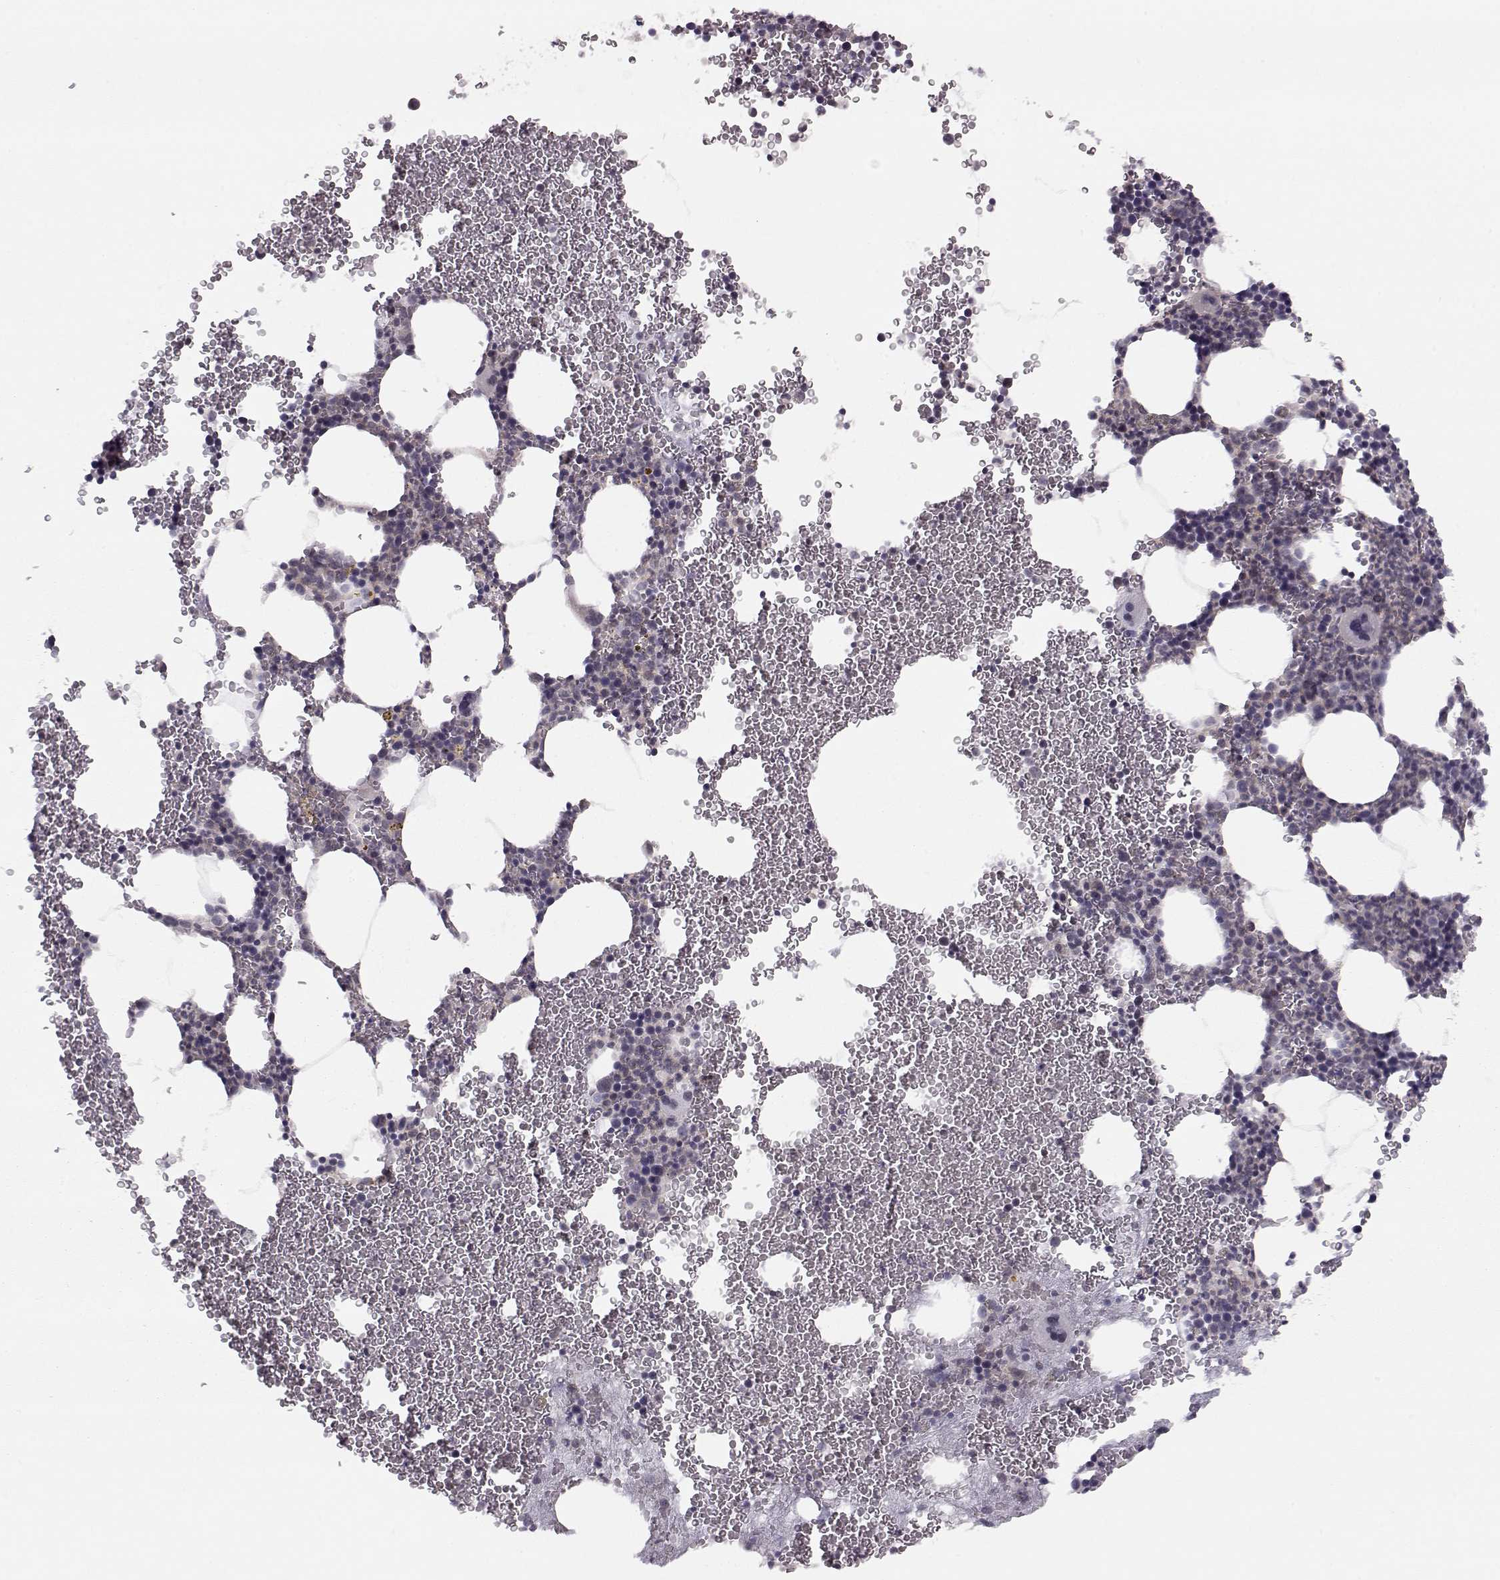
{"staining": {"intensity": "negative", "quantity": "none", "location": "none"}, "tissue": "bone marrow", "cell_type": "Hematopoietic cells", "image_type": "normal", "snomed": [{"axis": "morphology", "description": "Normal tissue, NOS"}, {"axis": "topography", "description": "Bone marrow"}], "caption": "A high-resolution histopathology image shows immunohistochemistry staining of unremarkable bone marrow, which displays no significant staining in hematopoietic cells. (IHC, brightfield microscopy, high magnification).", "gene": "KIF13B", "patient": {"sex": "male", "age": 50}}